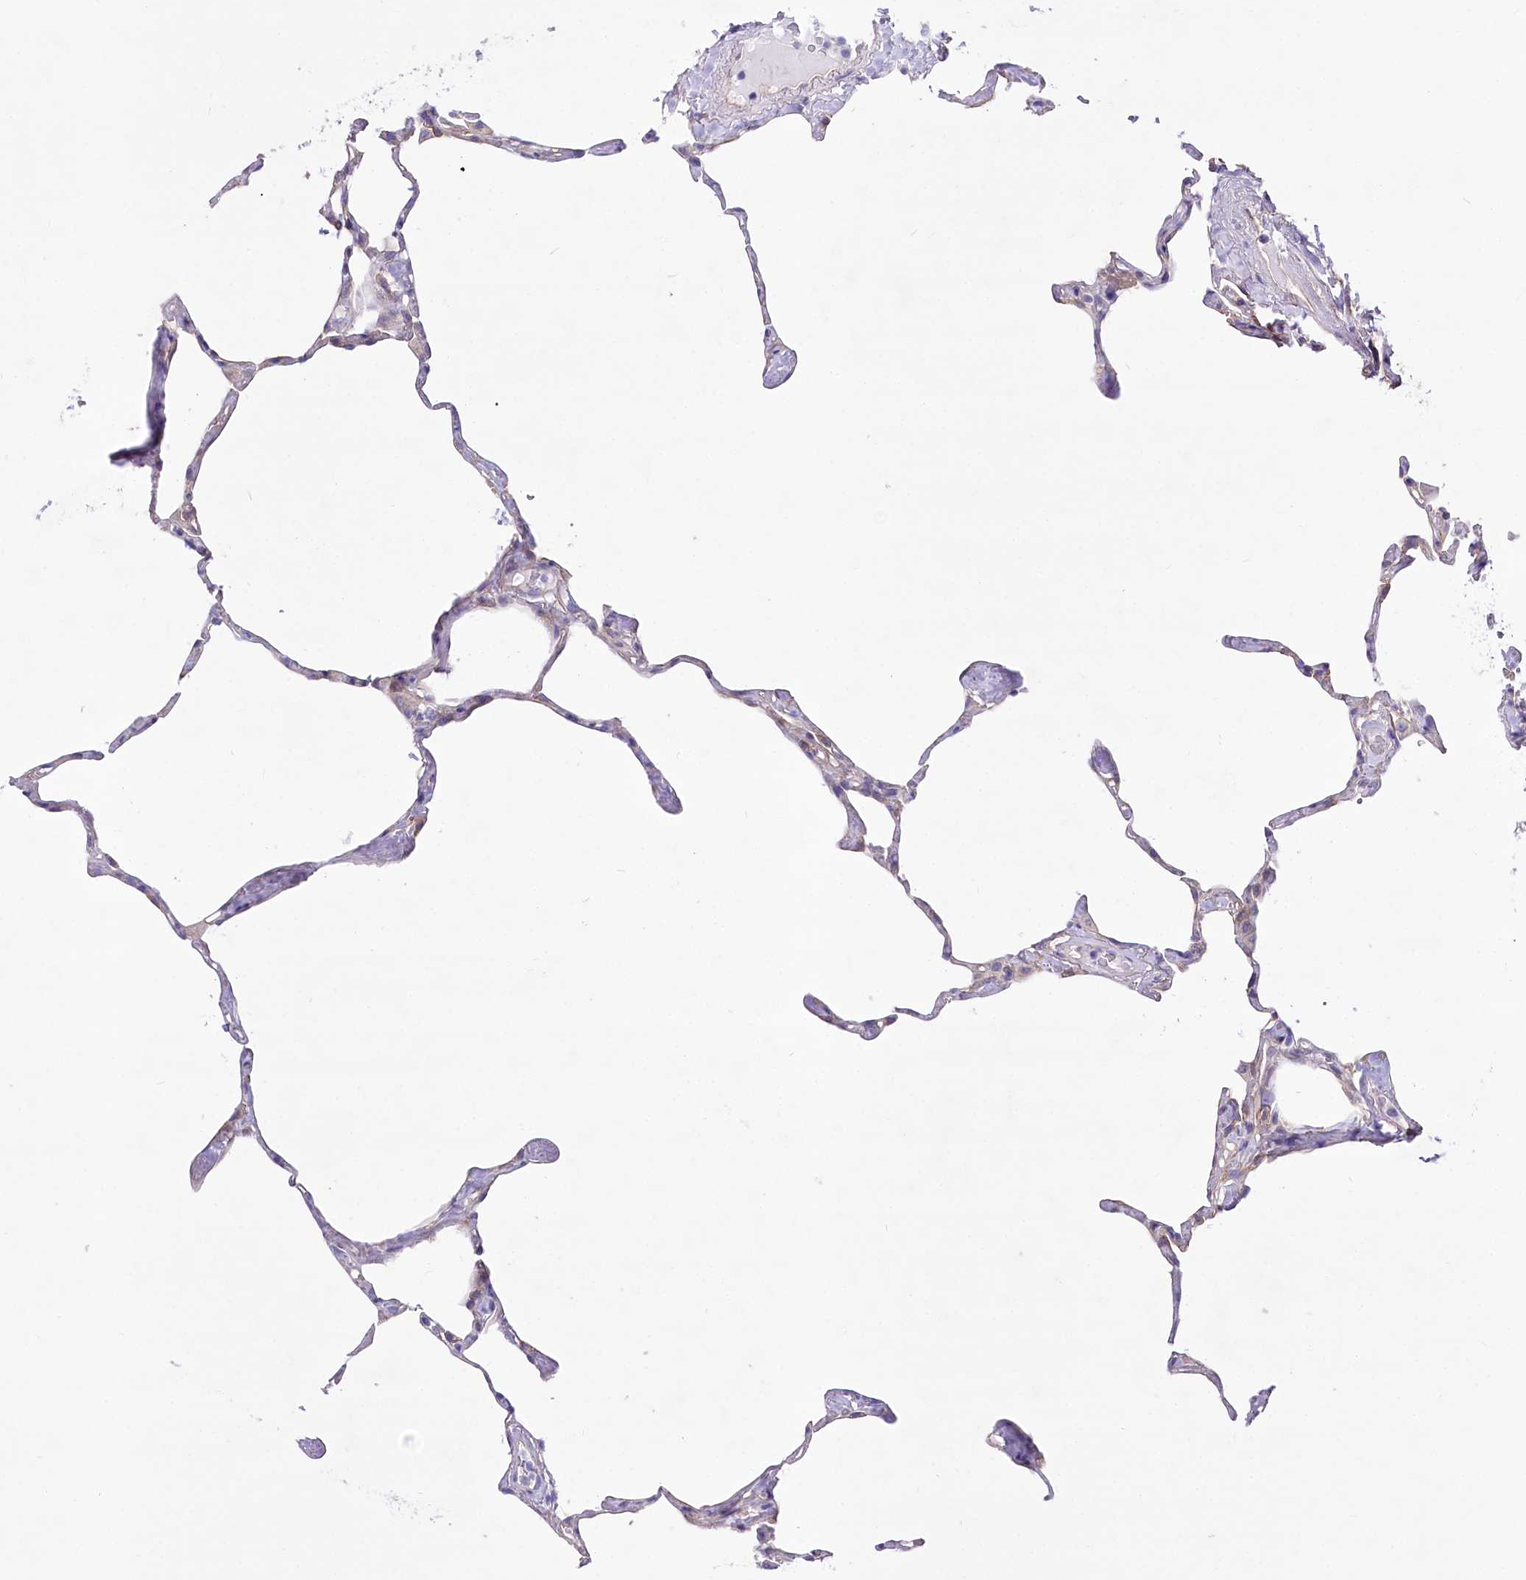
{"staining": {"intensity": "negative", "quantity": "none", "location": "none"}, "tissue": "lung", "cell_type": "Alveolar cells", "image_type": "normal", "snomed": [{"axis": "morphology", "description": "Normal tissue, NOS"}, {"axis": "topography", "description": "Lung"}], "caption": "This is an IHC image of benign human lung. There is no positivity in alveolar cells.", "gene": "LRRC34", "patient": {"sex": "male", "age": 65}}